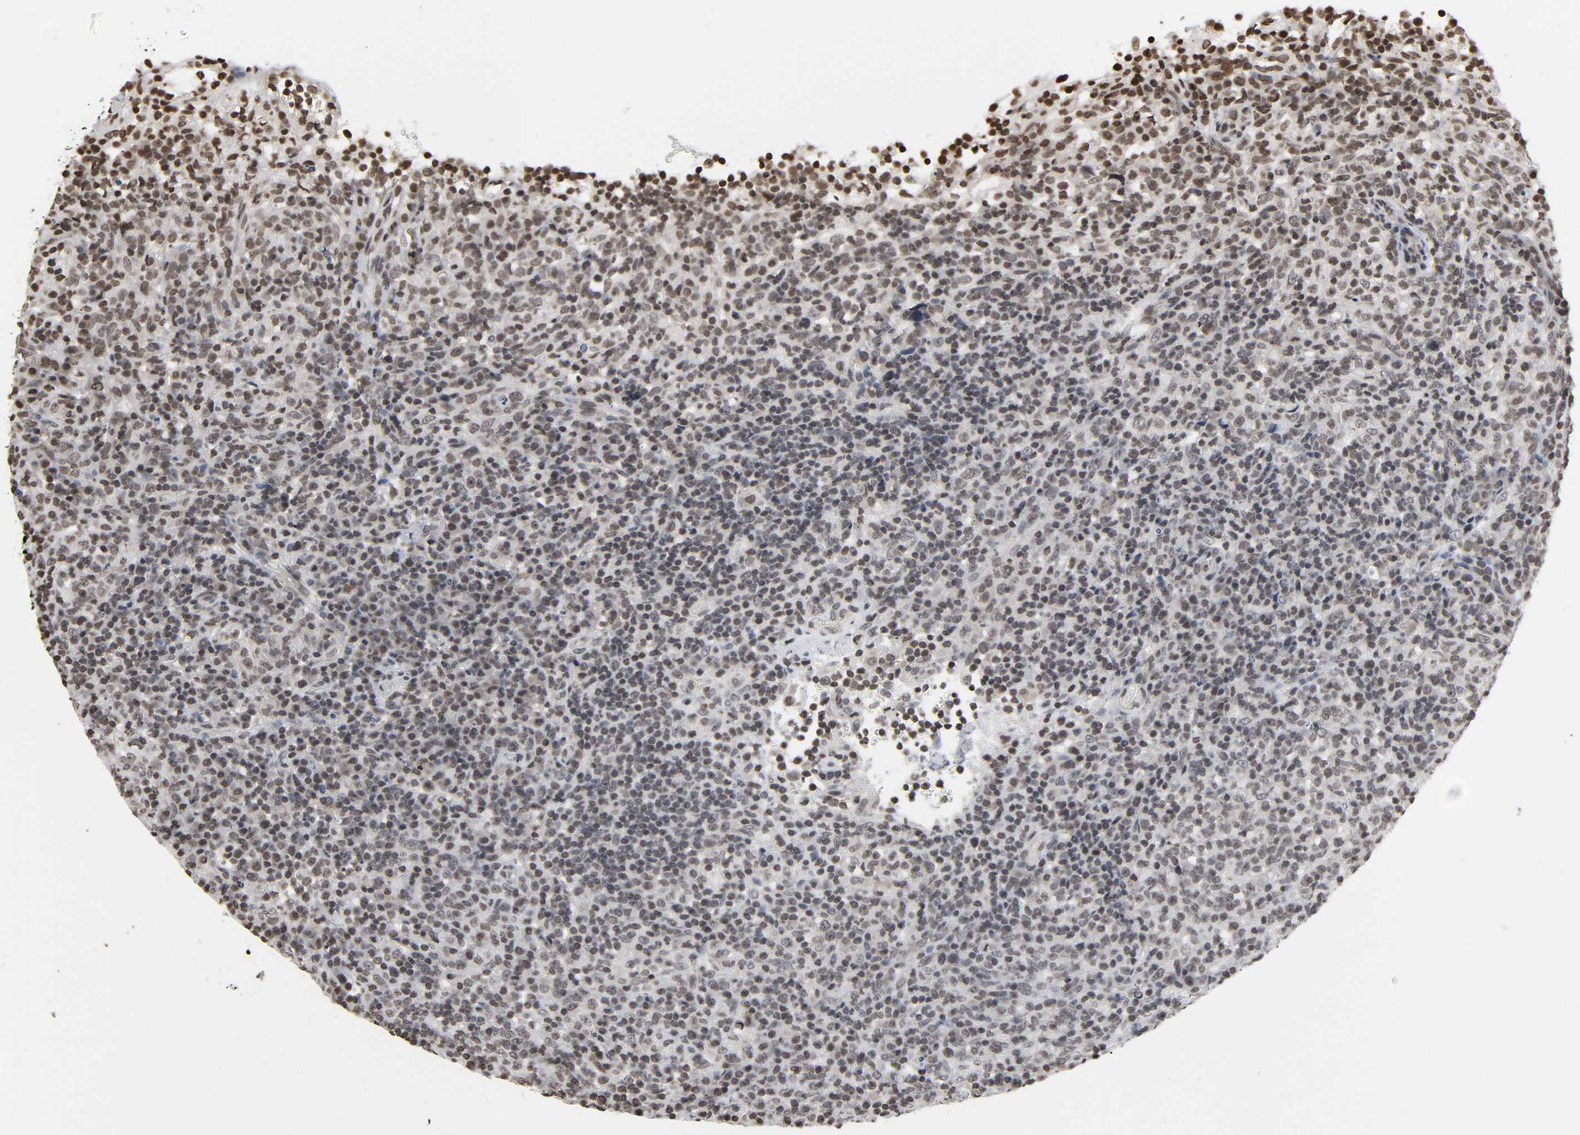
{"staining": {"intensity": "weak", "quantity": ">75%", "location": "nuclear"}, "tissue": "lymphoma", "cell_type": "Tumor cells", "image_type": "cancer", "snomed": [{"axis": "morphology", "description": "Malignant lymphoma, non-Hodgkin's type, High grade"}, {"axis": "topography", "description": "Lymph node"}], "caption": "Immunohistochemical staining of human lymphoma reveals low levels of weak nuclear expression in approximately >75% of tumor cells. (Stains: DAB (3,3'-diaminobenzidine) in brown, nuclei in blue, Microscopy: brightfield microscopy at high magnification).", "gene": "ELAVL1", "patient": {"sex": "female", "age": 76}}